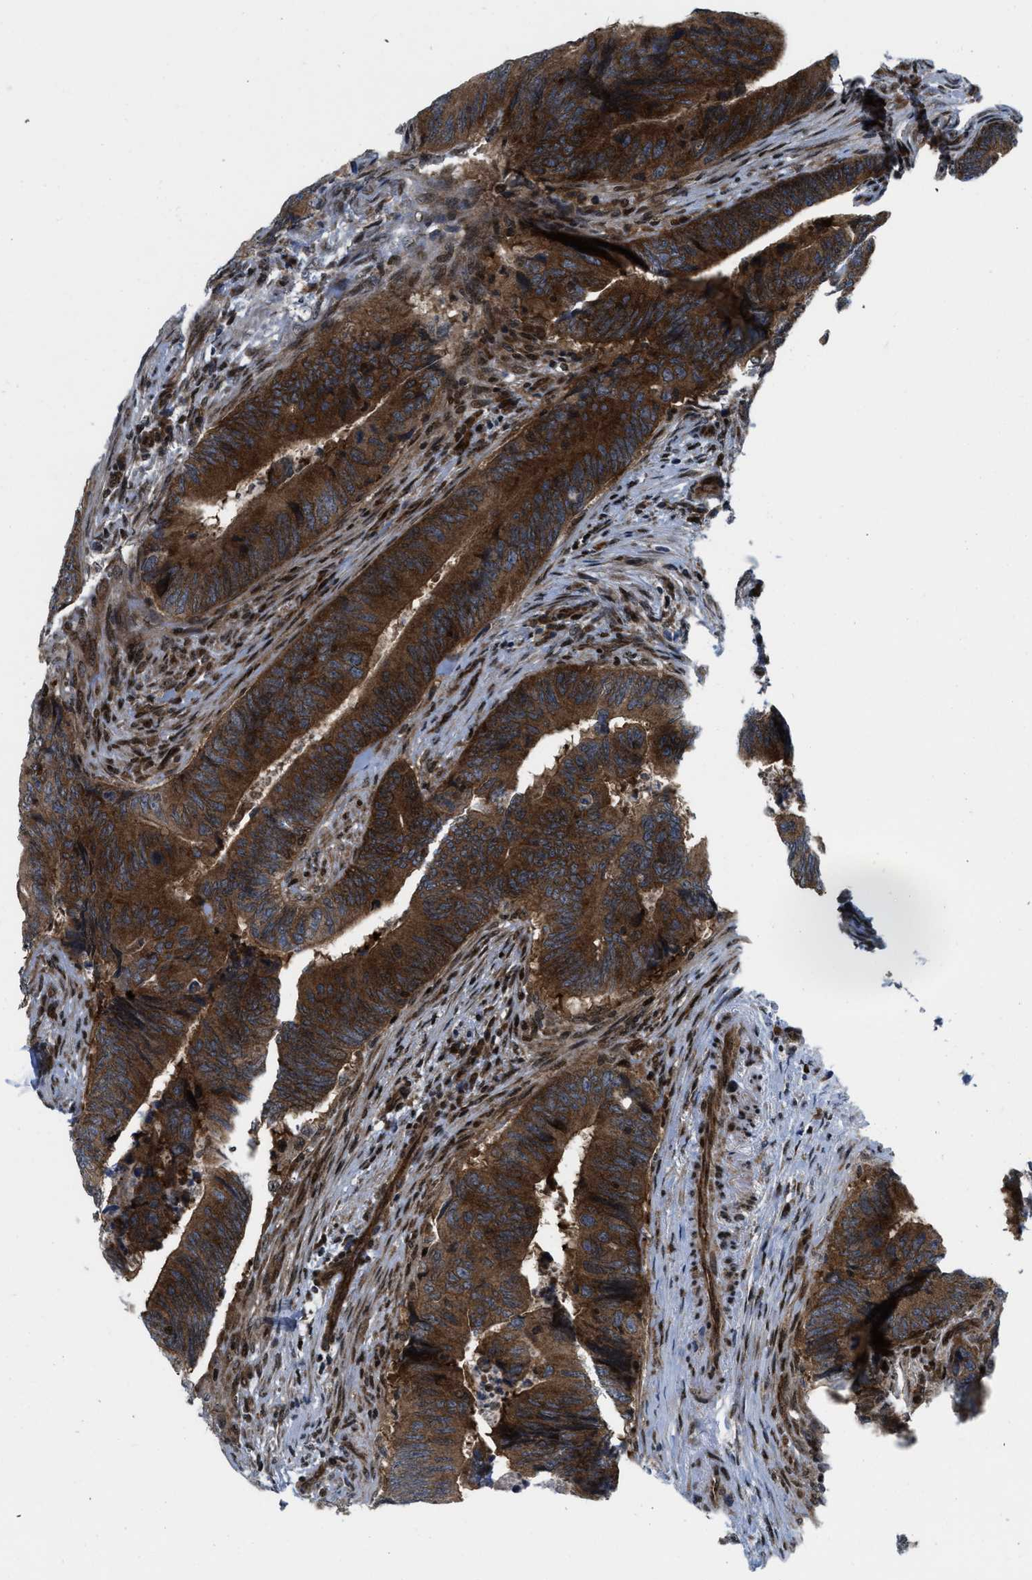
{"staining": {"intensity": "strong", "quantity": ">75%", "location": "cytoplasmic/membranous"}, "tissue": "colorectal cancer", "cell_type": "Tumor cells", "image_type": "cancer", "snomed": [{"axis": "morphology", "description": "Normal tissue, NOS"}, {"axis": "morphology", "description": "Adenocarcinoma, NOS"}, {"axis": "topography", "description": "Colon"}], "caption": "Approximately >75% of tumor cells in colorectal adenocarcinoma exhibit strong cytoplasmic/membranous protein positivity as visualized by brown immunohistochemical staining.", "gene": "PPP2CB", "patient": {"sex": "male", "age": 56}}